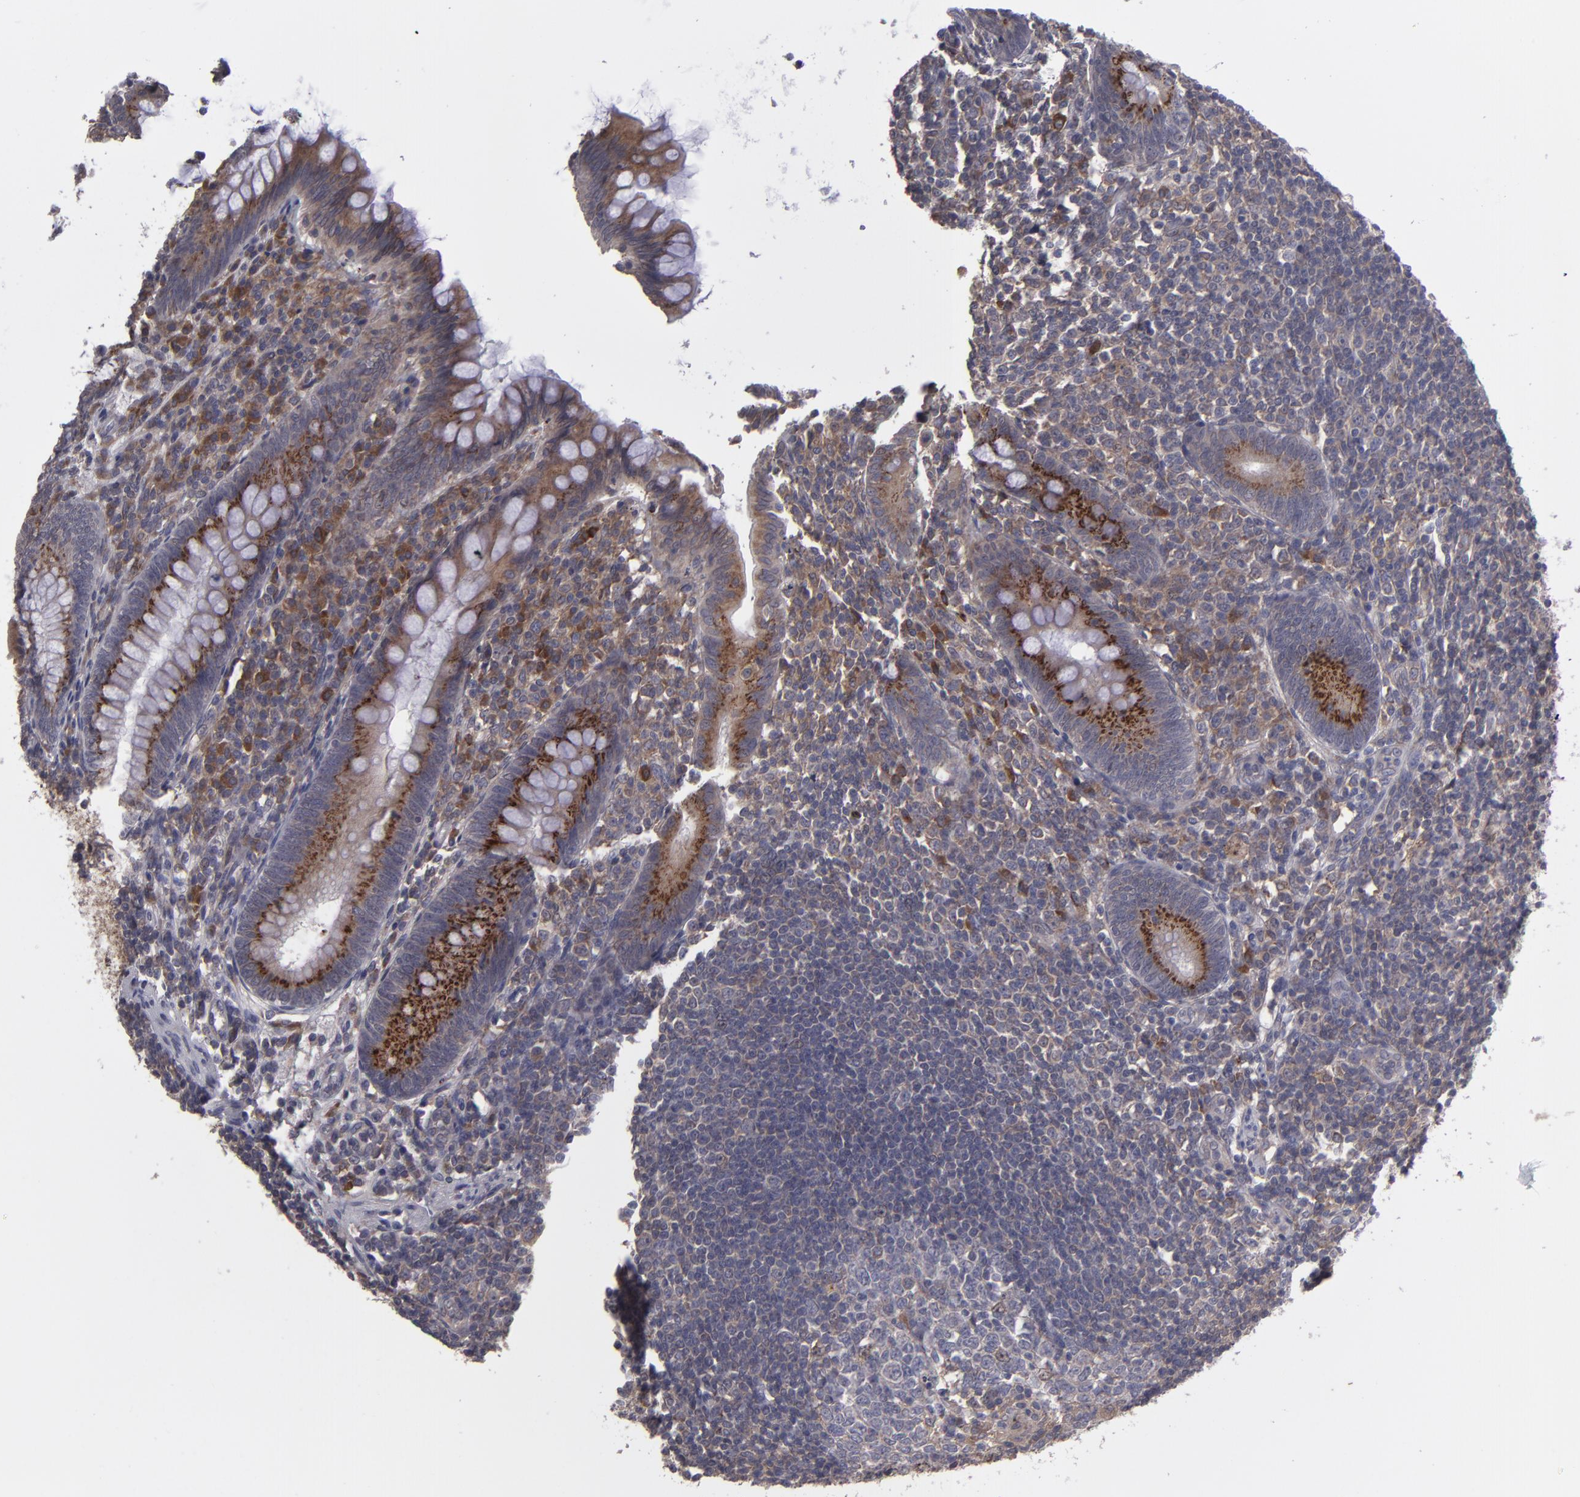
{"staining": {"intensity": "moderate", "quantity": ">75%", "location": "cytoplasmic/membranous"}, "tissue": "appendix", "cell_type": "Glandular cells", "image_type": "normal", "snomed": [{"axis": "morphology", "description": "Normal tissue, NOS"}, {"axis": "topography", "description": "Appendix"}], "caption": "A medium amount of moderate cytoplasmic/membranous positivity is seen in about >75% of glandular cells in unremarkable appendix. (DAB (3,3'-diaminobenzidine) IHC, brown staining for protein, blue staining for nuclei).", "gene": "IL12A", "patient": {"sex": "female", "age": 66}}